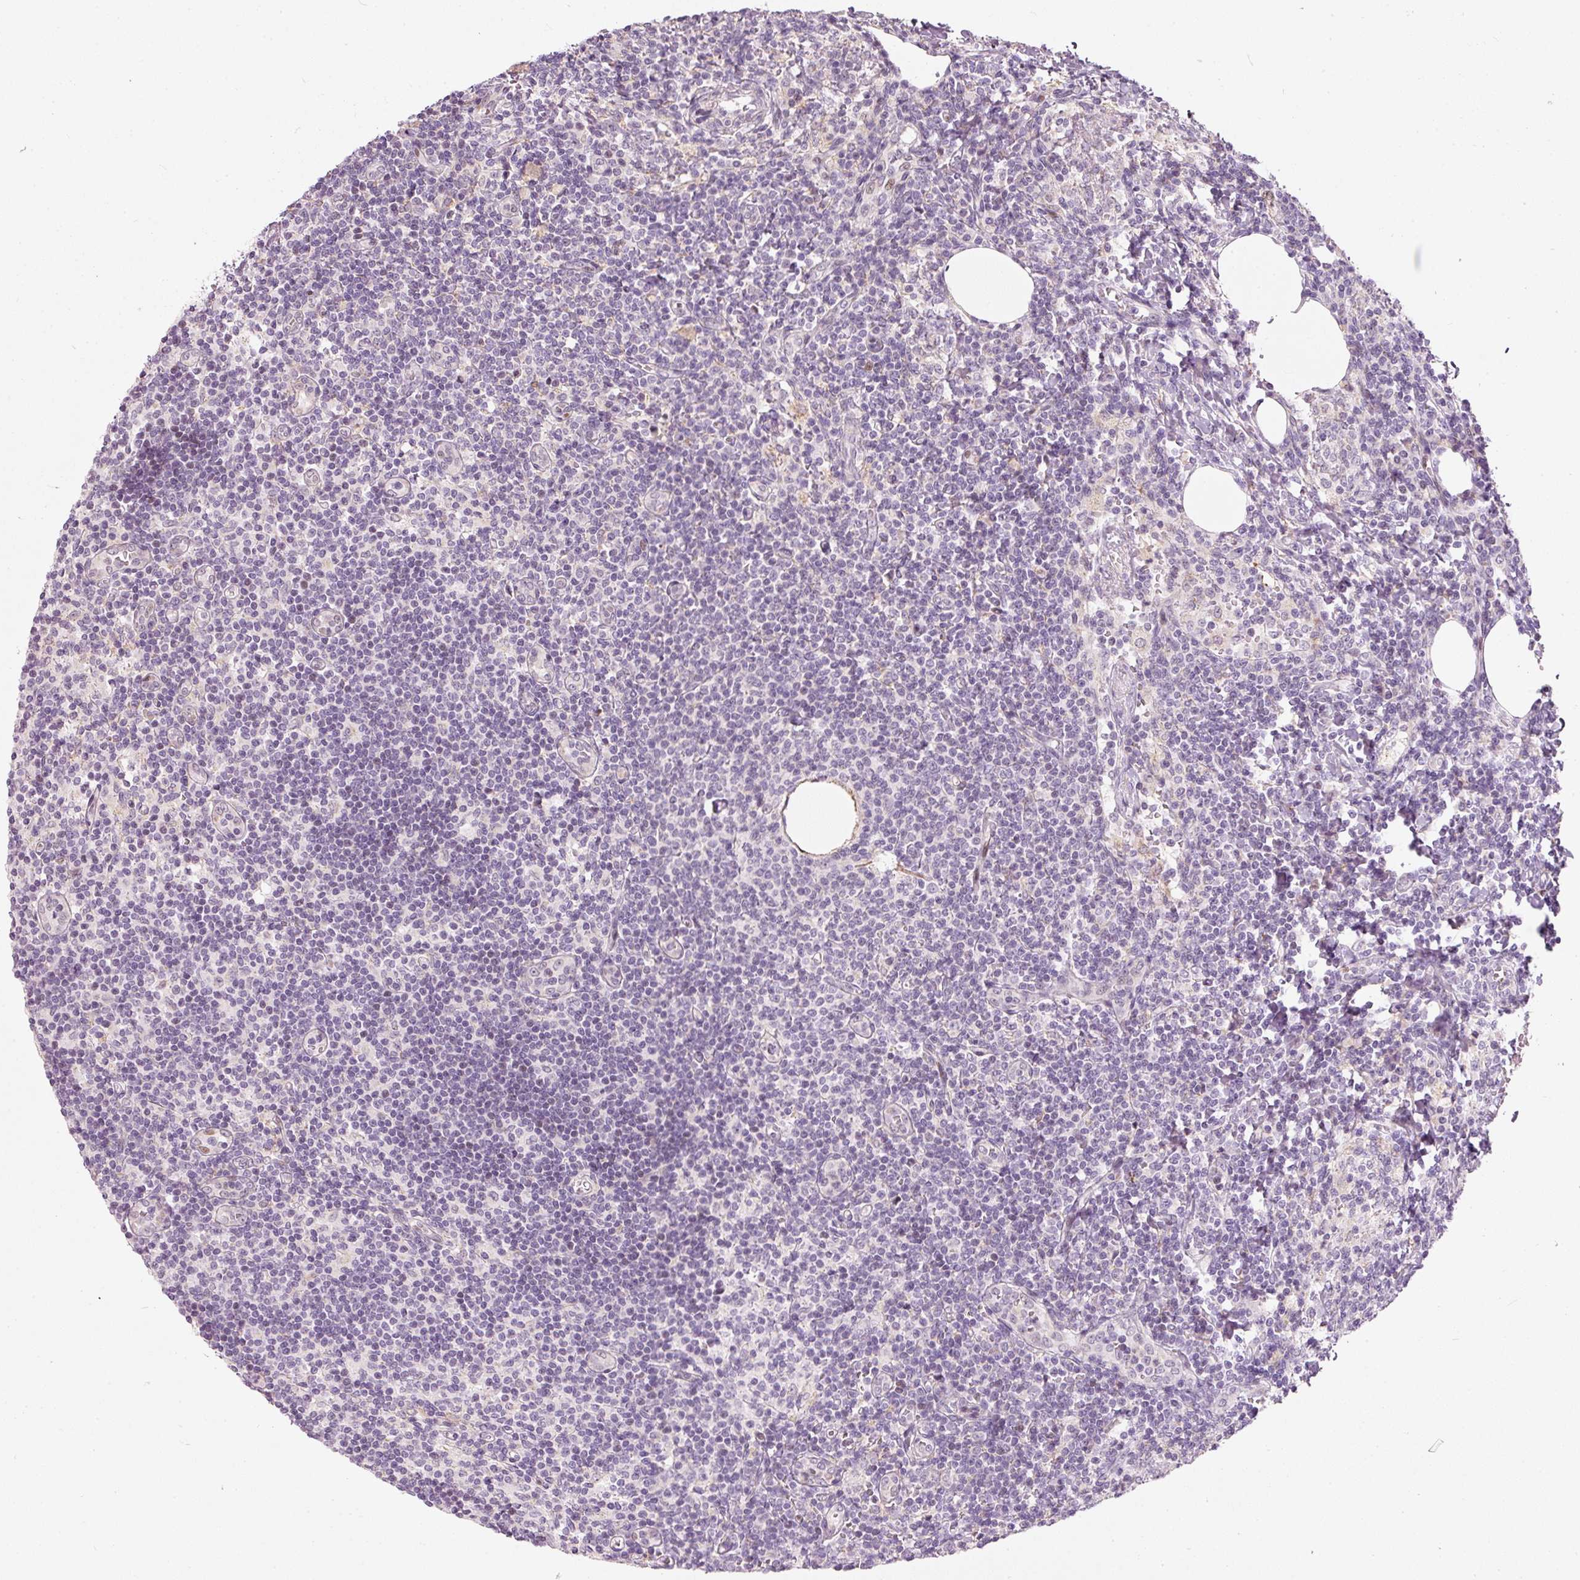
{"staining": {"intensity": "negative", "quantity": "none", "location": "none"}, "tissue": "lymph node", "cell_type": "Germinal center cells", "image_type": "normal", "snomed": [{"axis": "morphology", "description": "Normal tissue, NOS"}, {"axis": "topography", "description": "Lymph node"}], "caption": "Germinal center cells show no significant protein staining in unremarkable lymph node. (Brightfield microscopy of DAB IHC at high magnification).", "gene": "RNF39", "patient": {"sex": "female", "age": 59}}